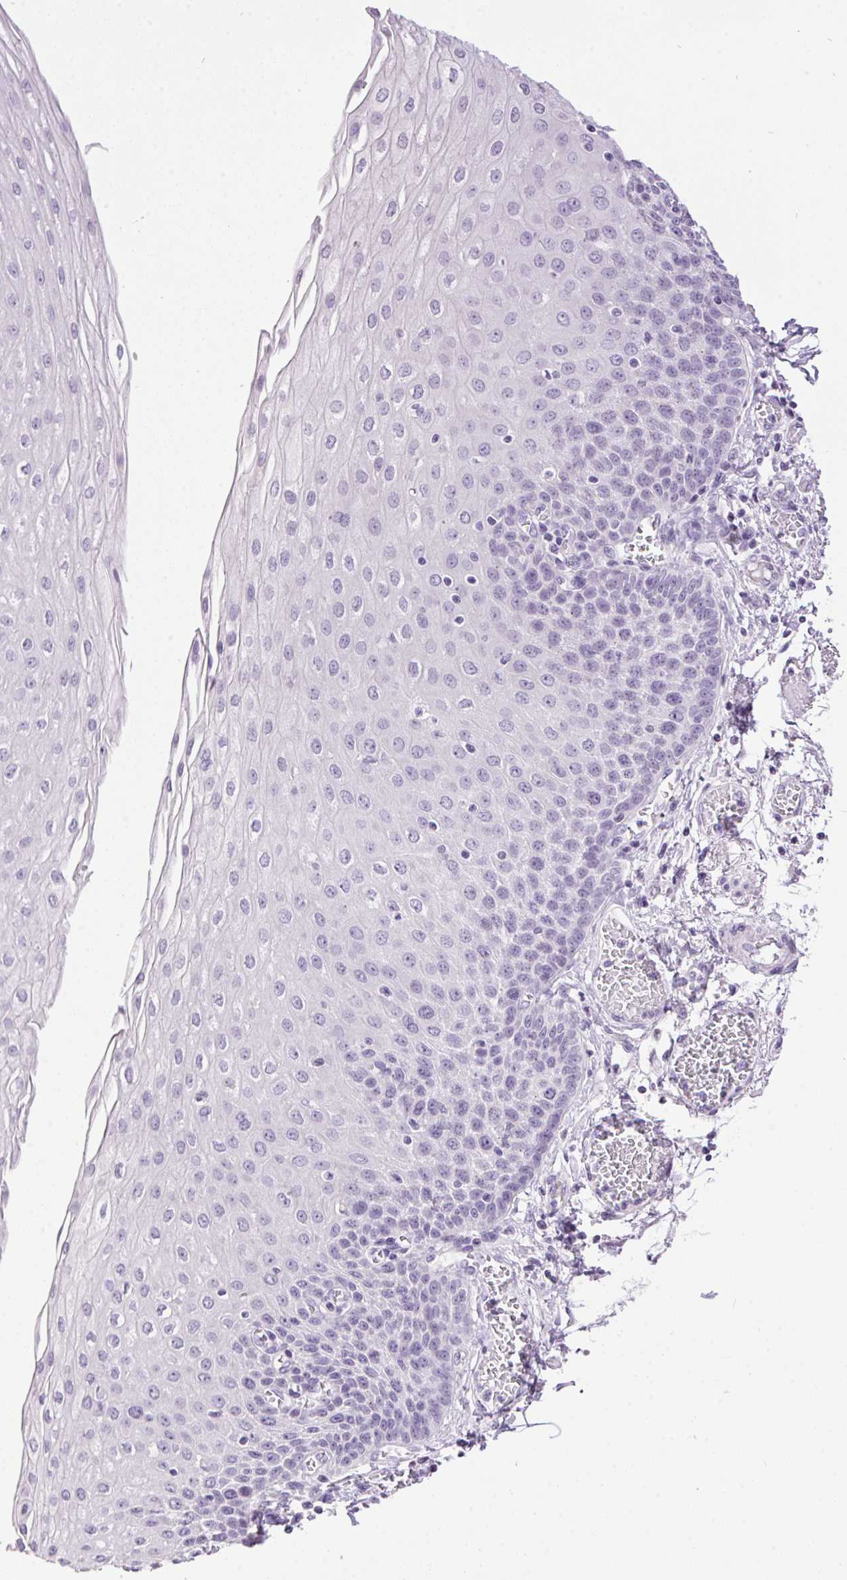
{"staining": {"intensity": "negative", "quantity": "none", "location": "none"}, "tissue": "esophagus", "cell_type": "Squamous epithelial cells", "image_type": "normal", "snomed": [{"axis": "morphology", "description": "Normal tissue, NOS"}, {"axis": "morphology", "description": "Adenocarcinoma, NOS"}, {"axis": "topography", "description": "Esophagus"}], "caption": "Immunohistochemistry of normal esophagus exhibits no positivity in squamous epithelial cells.", "gene": "TMEM88B", "patient": {"sex": "male", "age": 81}}